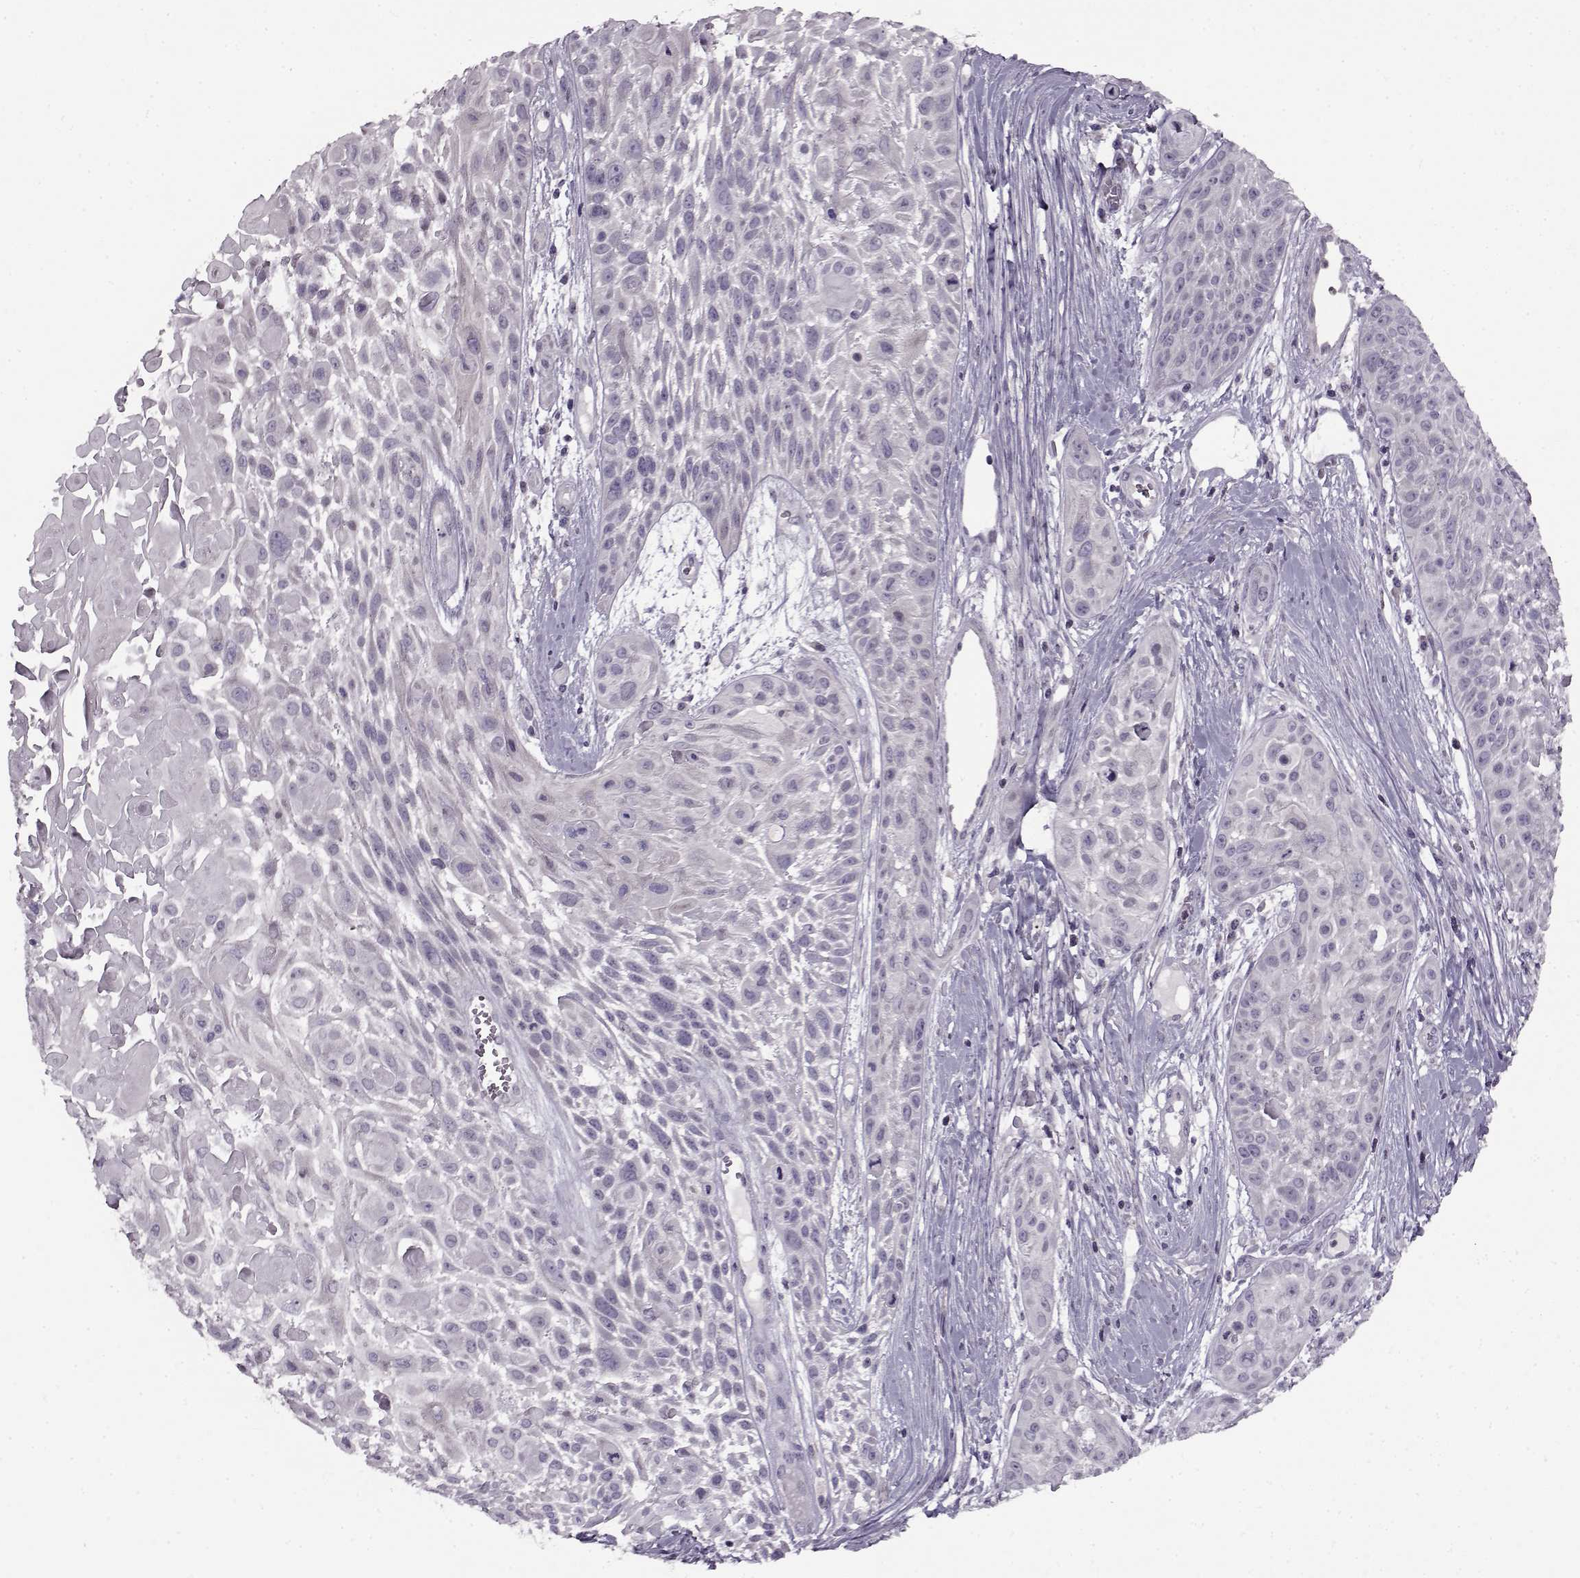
{"staining": {"intensity": "negative", "quantity": "none", "location": "none"}, "tissue": "skin cancer", "cell_type": "Tumor cells", "image_type": "cancer", "snomed": [{"axis": "morphology", "description": "Squamous cell carcinoma, NOS"}, {"axis": "topography", "description": "Skin"}, {"axis": "topography", "description": "Anal"}], "caption": "Photomicrograph shows no protein staining in tumor cells of skin squamous cell carcinoma tissue. Brightfield microscopy of IHC stained with DAB (brown) and hematoxylin (blue), captured at high magnification.", "gene": "RP1L1", "patient": {"sex": "female", "age": 75}}